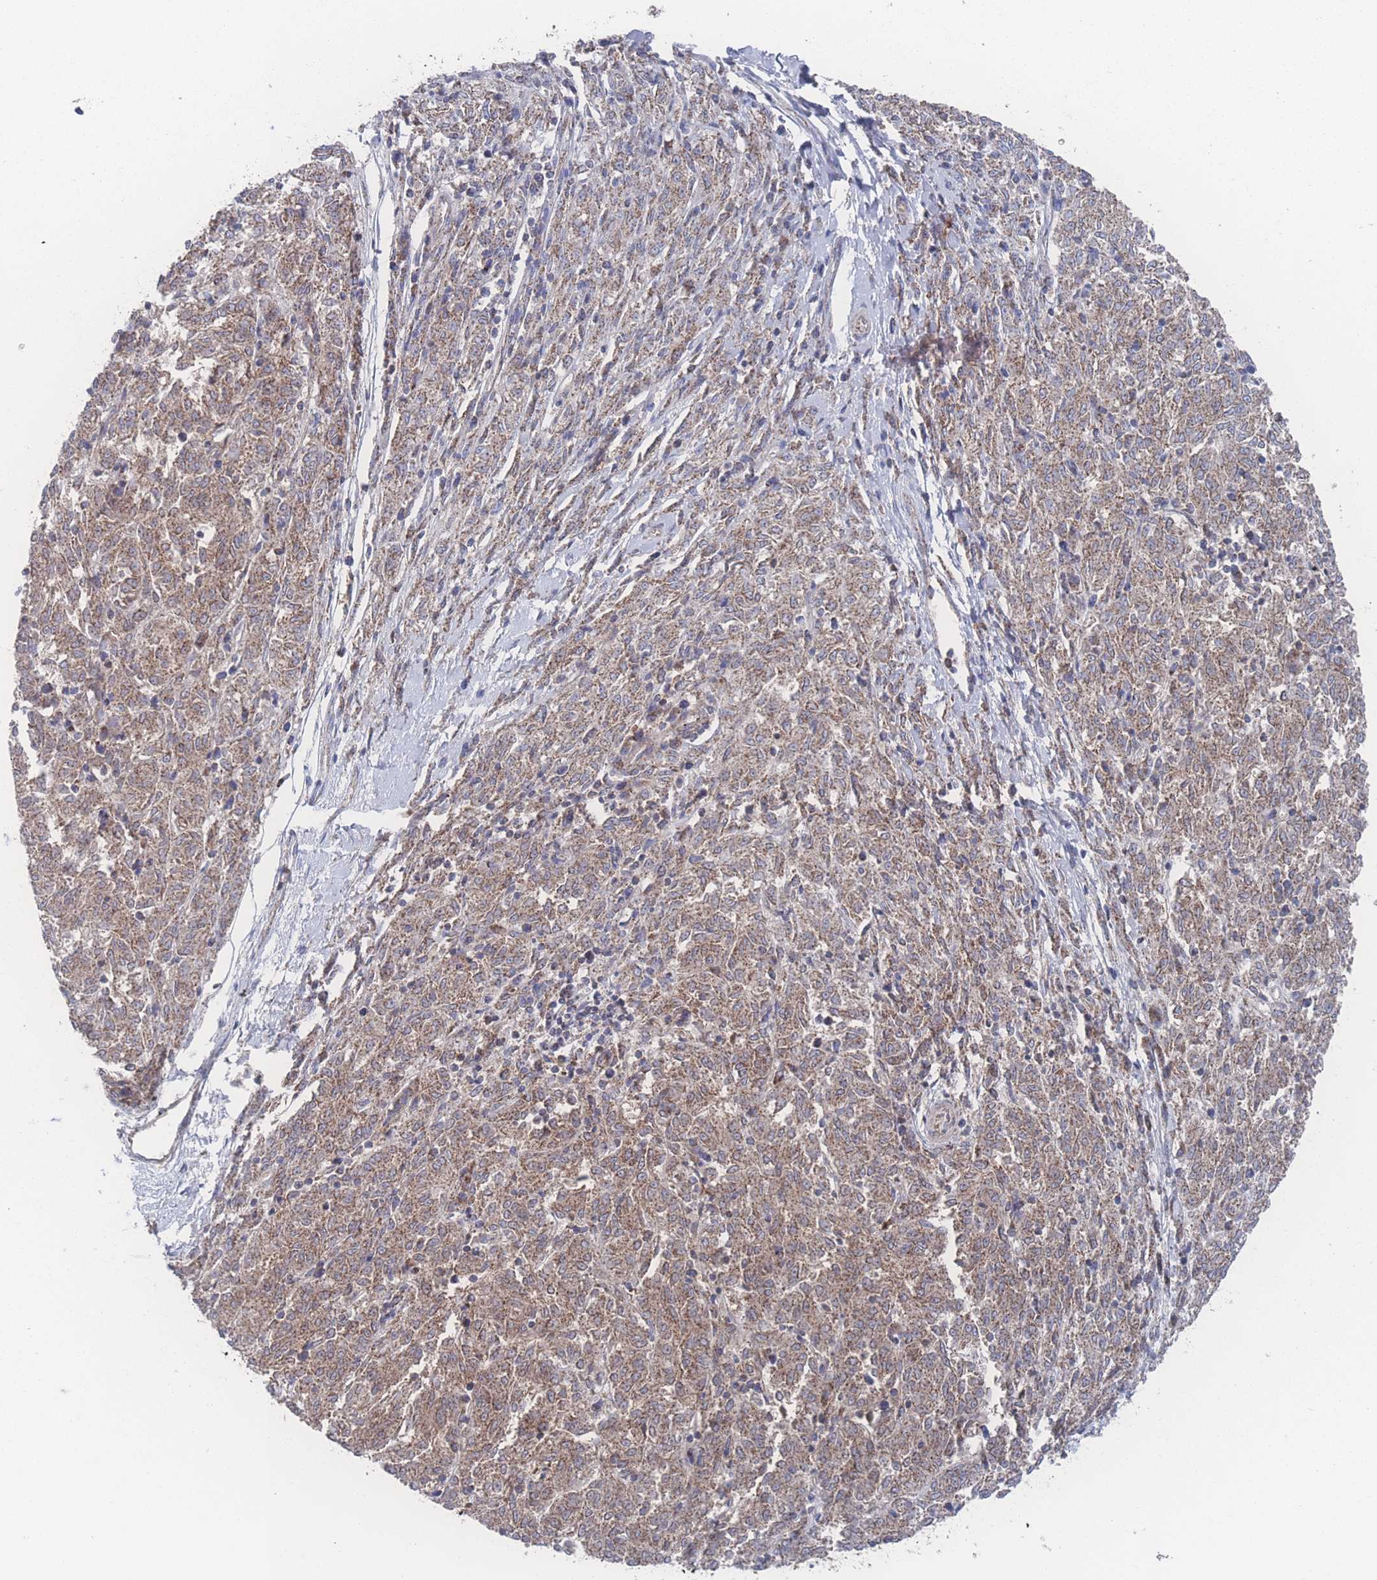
{"staining": {"intensity": "strong", "quantity": ">75%", "location": "cytoplasmic/membranous"}, "tissue": "melanoma", "cell_type": "Tumor cells", "image_type": "cancer", "snomed": [{"axis": "morphology", "description": "Malignant melanoma, NOS"}, {"axis": "topography", "description": "Skin"}], "caption": "Immunohistochemistry (IHC) photomicrograph of neoplastic tissue: melanoma stained using immunohistochemistry displays high levels of strong protein expression localized specifically in the cytoplasmic/membranous of tumor cells, appearing as a cytoplasmic/membranous brown color.", "gene": "PEX14", "patient": {"sex": "female", "age": 72}}